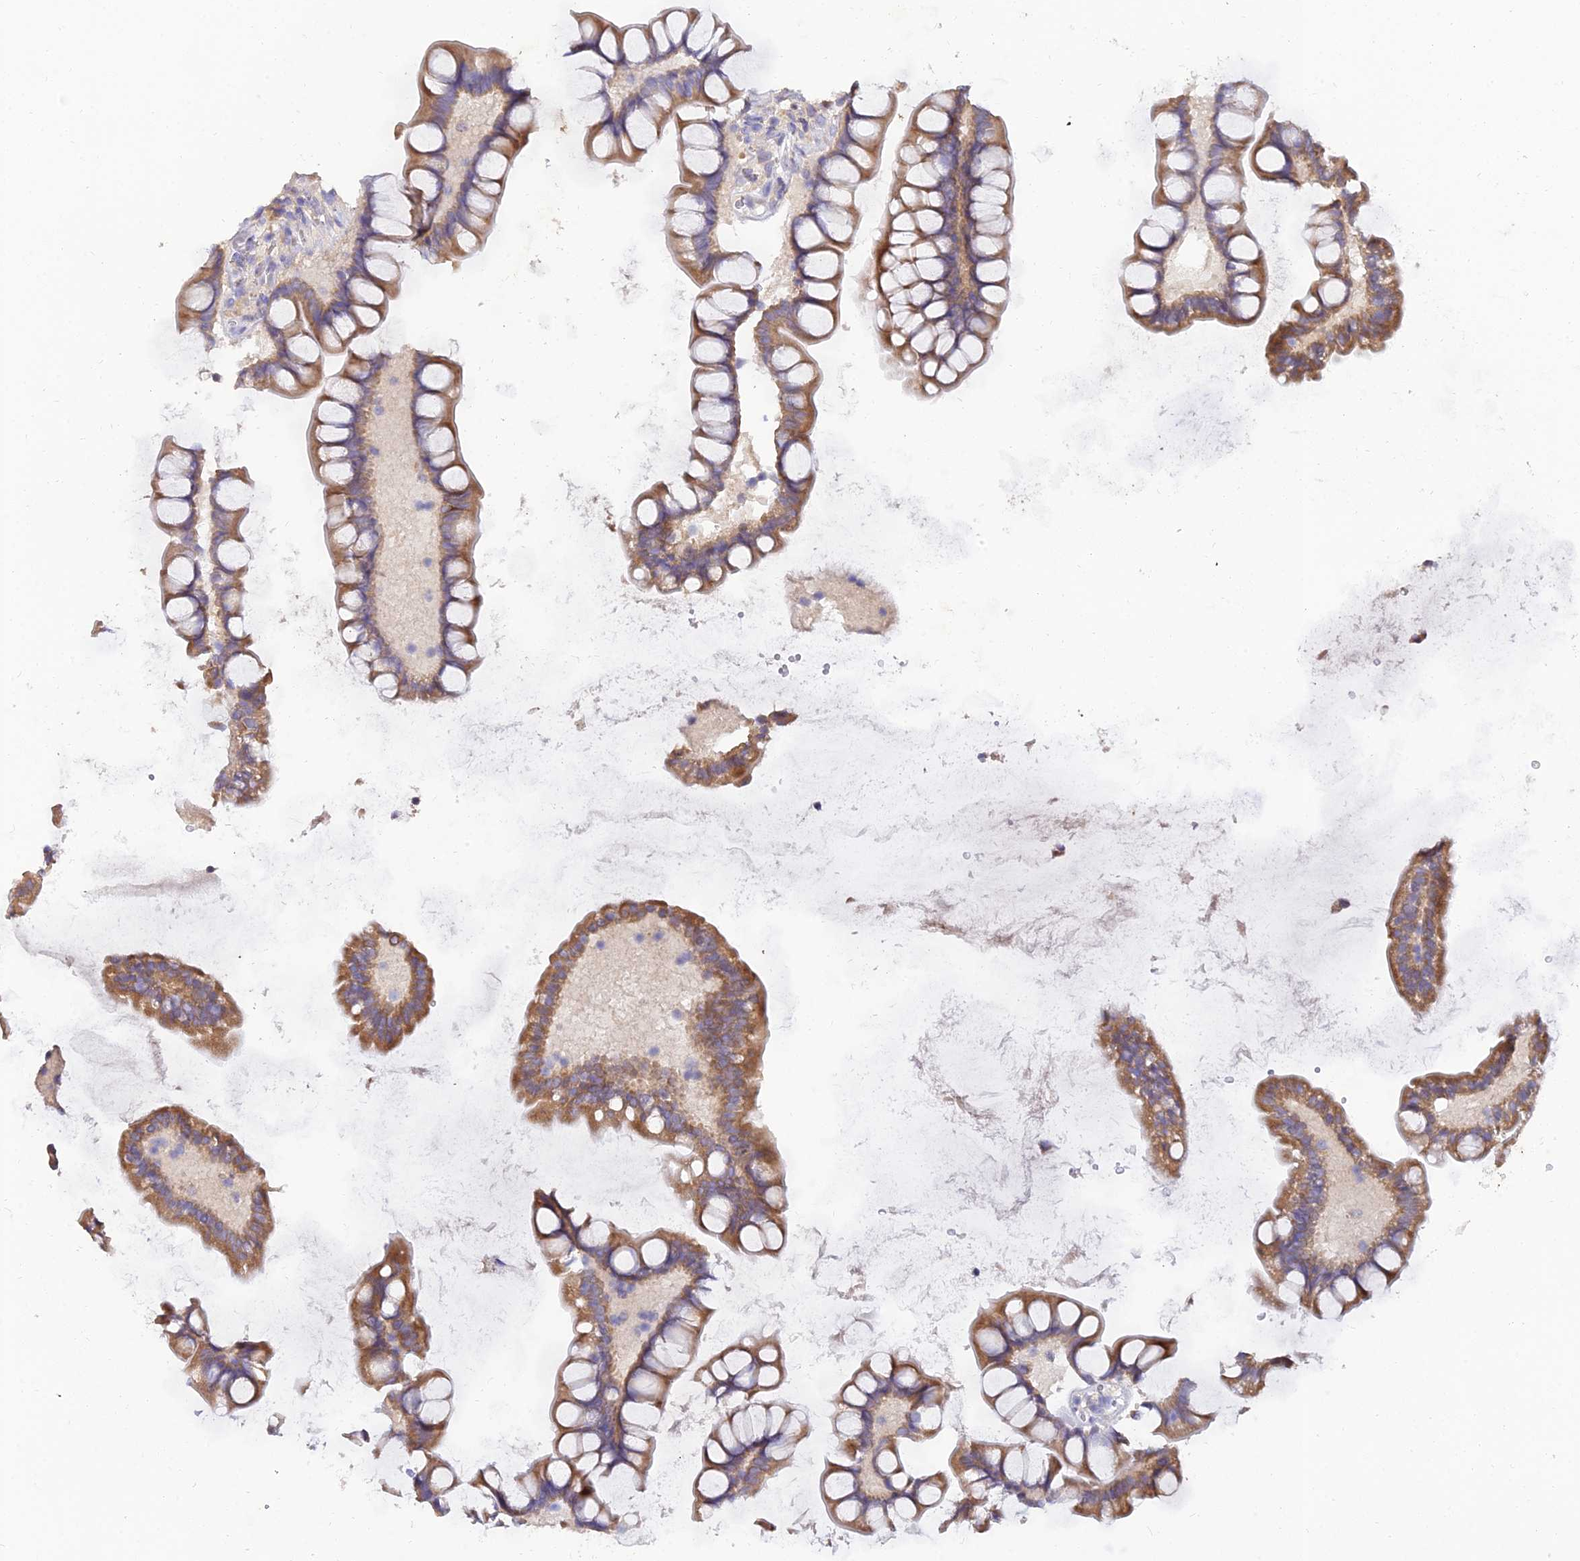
{"staining": {"intensity": "moderate", "quantity": ">75%", "location": "cytoplasmic/membranous"}, "tissue": "small intestine", "cell_type": "Glandular cells", "image_type": "normal", "snomed": [{"axis": "morphology", "description": "Normal tissue, NOS"}, {"axis": "topography", "description": "Small intestine"}], "caption": "Glandular cells exhibit medium levels of moderate cytoplasmic/membranous staining in approximately >75% of cells in benign small intestine. The protein is shown in brown color, while the nuclei are stained blue.", "gene": "ARL8A", "patient": {"sex": "male", "age": 70}}